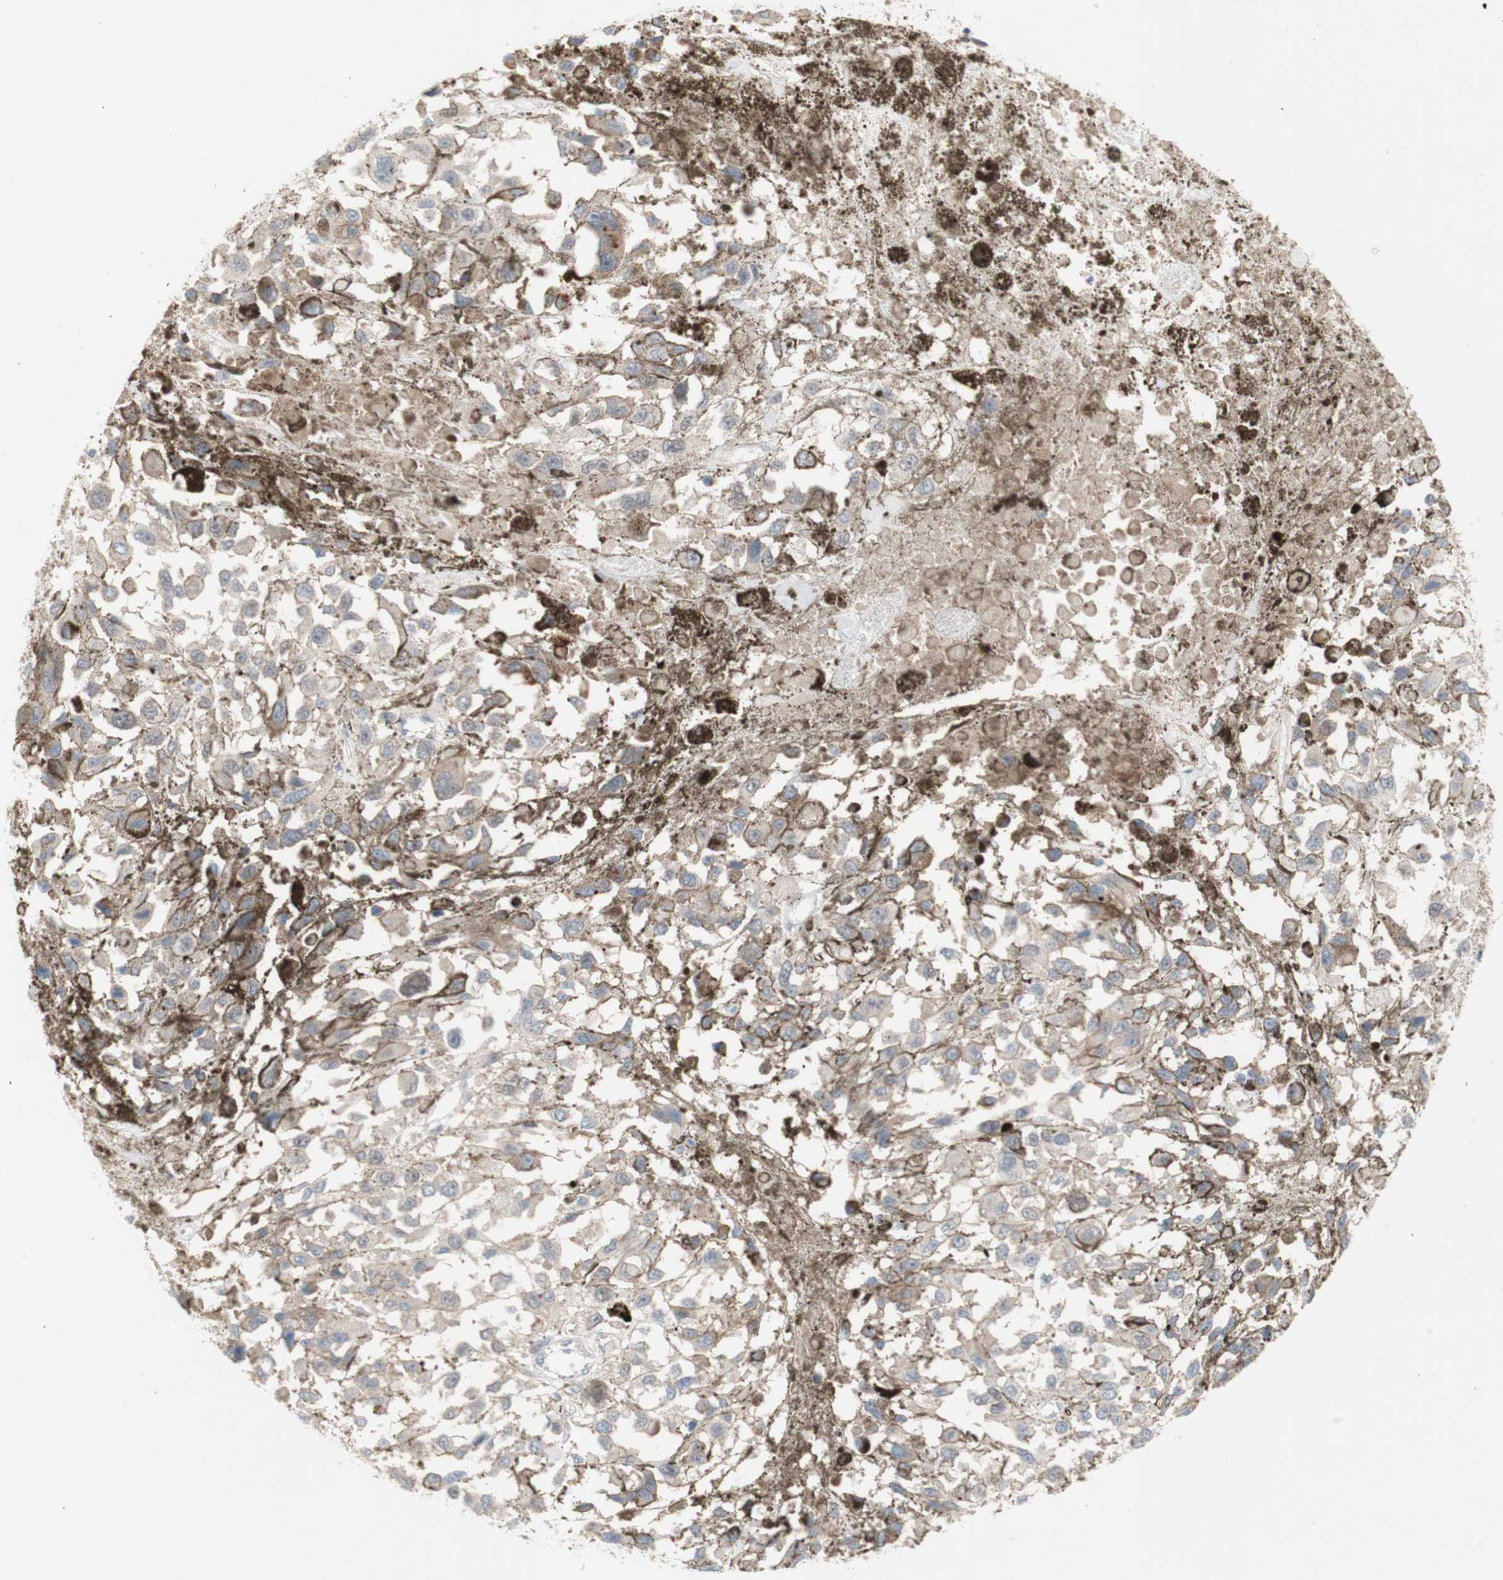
{"staining": {"intensity": "weak", "quantity": "<25%", "location": "cytoplasmic/membranous"}, "tissue": "melanoma", "cell_type": "Tumor cells", "image_type": "cancer", "snomed": [{"axis": "morphology", "description": "Malignant melanoma, Metastatic site"}, {"axis": "topography", "description": "Lymph node"}], "caption": "Immunohistochemistry micrograph of malignant melanoma (metastatic site) stained for a protein (brown), which demonstrates no staining in tumor cells.", "gene": "PRMT5", "patient": {"sex": "male", "age": 59}}